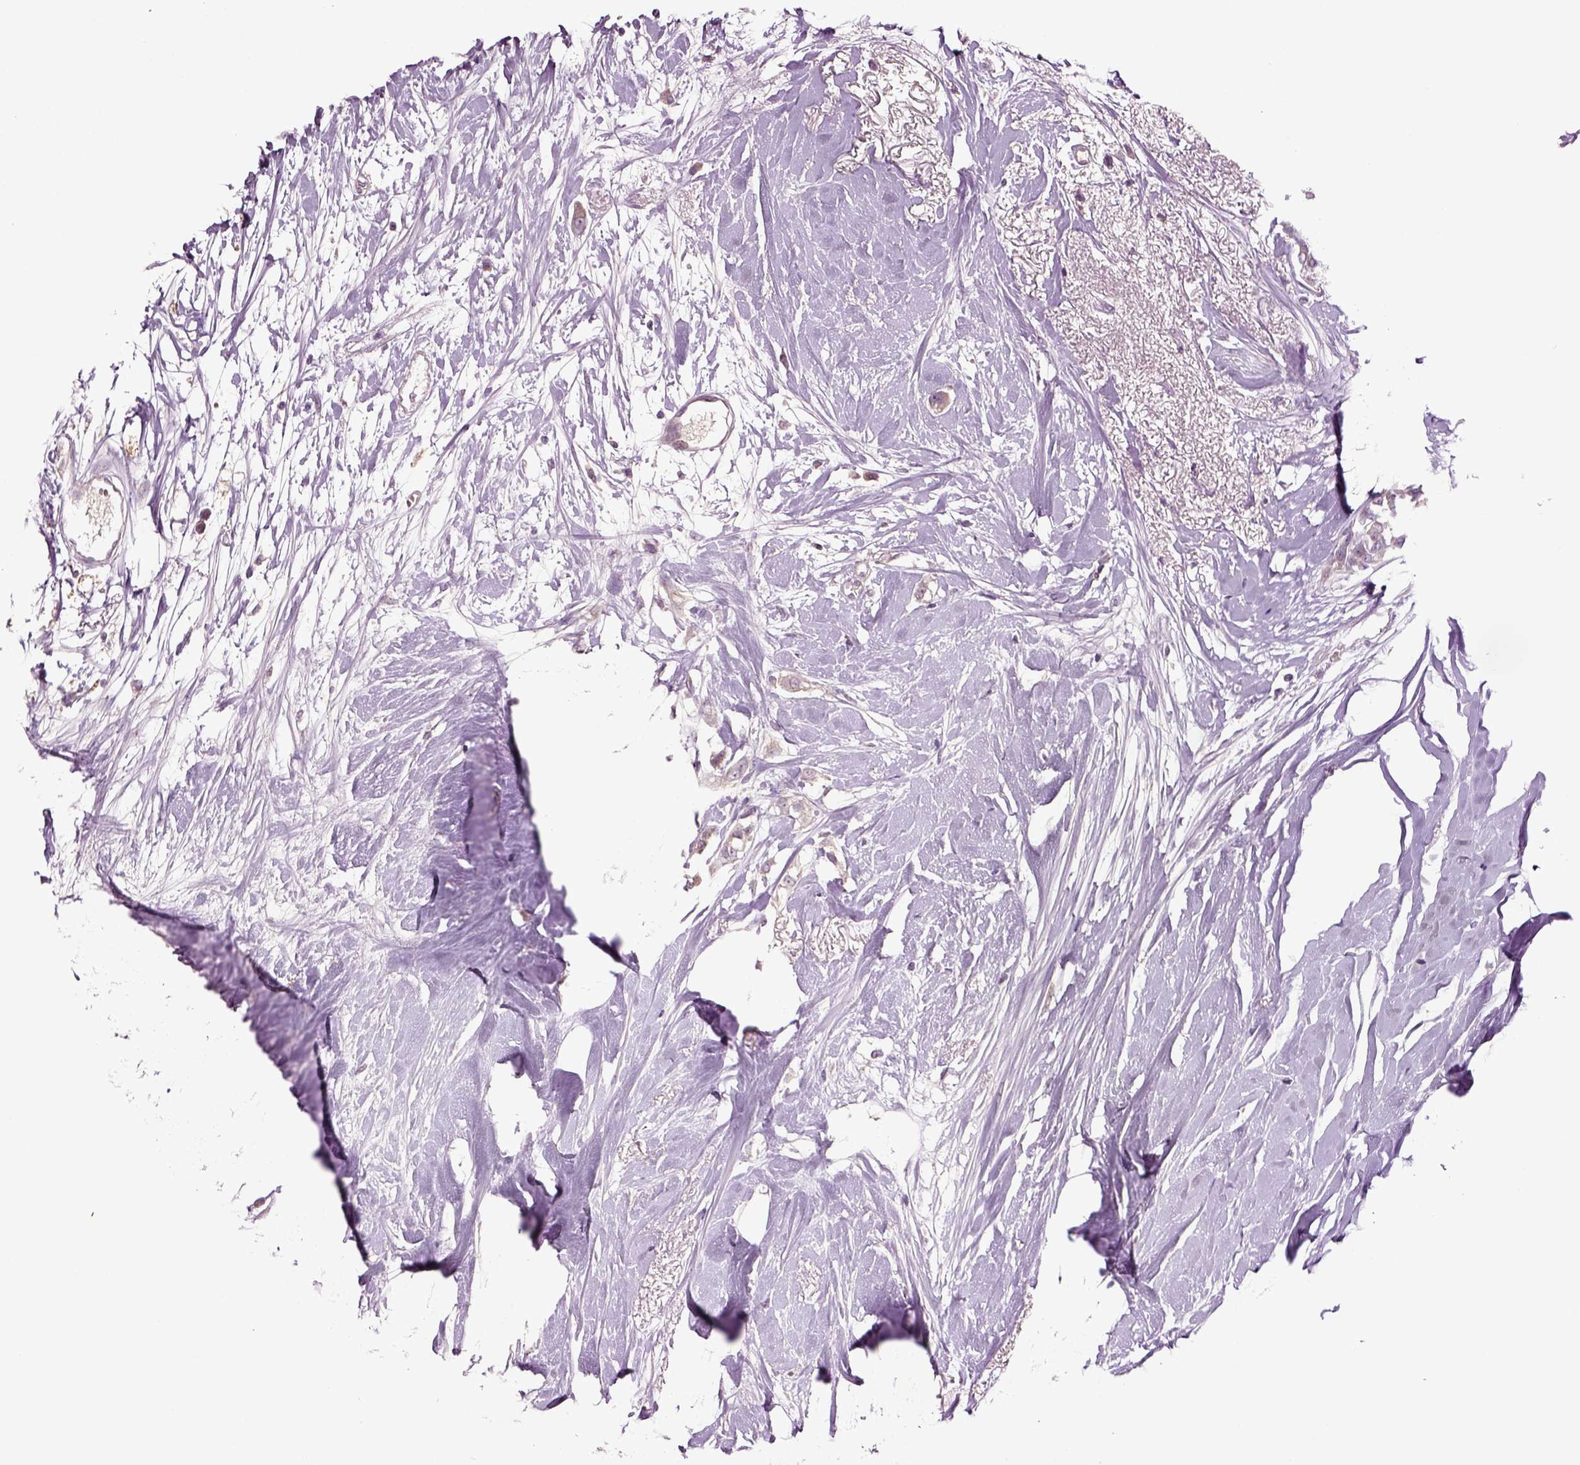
{"staining": {"intensity": "negative", "quantity": "none", "location": "none"}, "tissue": "breast cancer", "cell_type": "Tumor cells", "image_type": "cancer", "snomed": [{"axis": "morphology", "description": "Duct carcinoma"}, {"axis": "topography", "description": "Breast"}], "caption": "Protein analysis of intraductal carcinoma (breast) displays no significant expression in tumor cells.", "gene": "SLC17A6", "patient": {"sex": "female", "age": 40}}